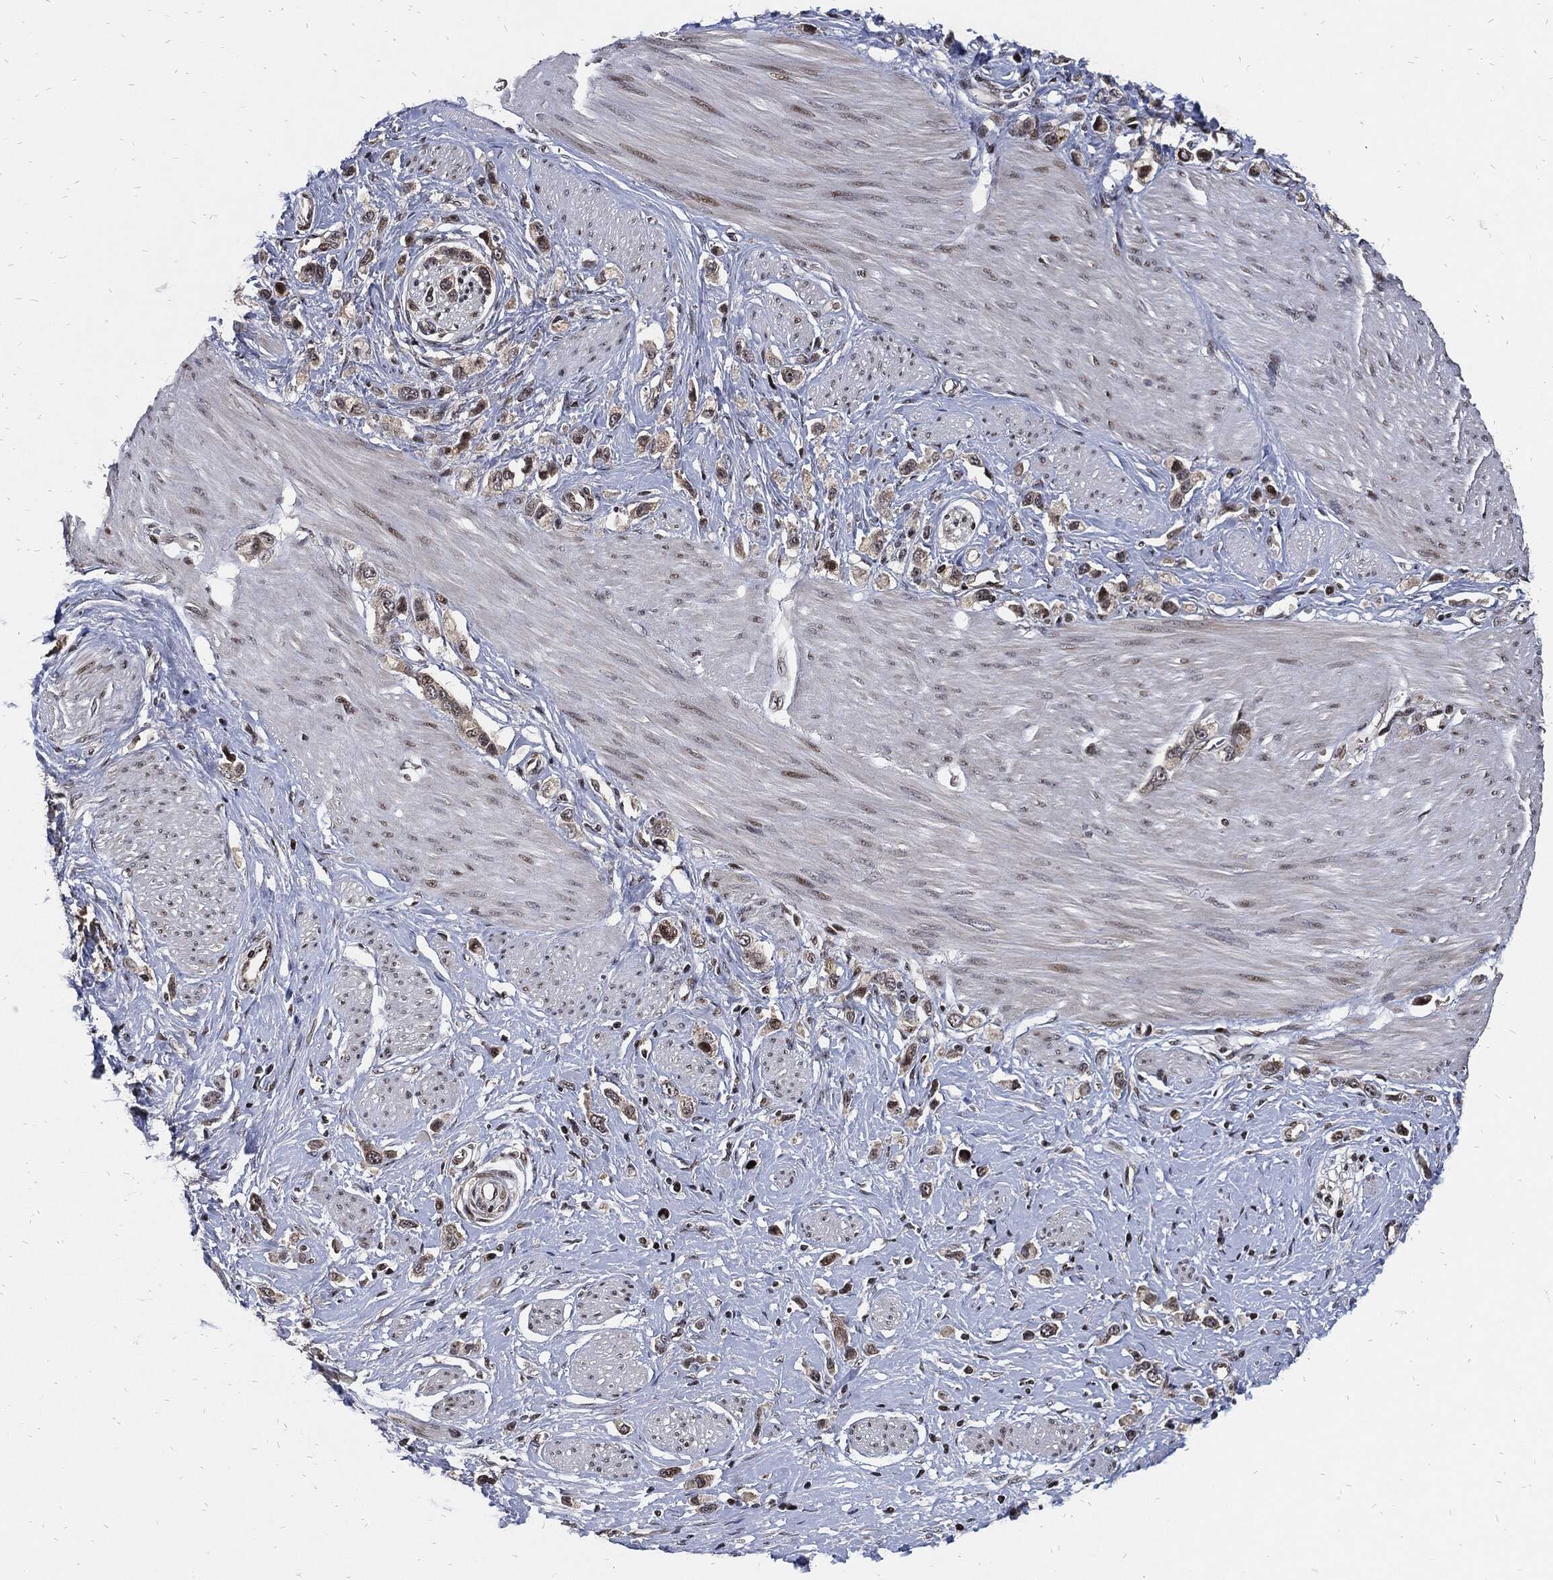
{"staining": {"intensity": "moderate", "quantity": "<25%", "location": "nuclear"}, "tissue": "stomach cancer", "cell_type": "Tumor cells", "image_type": "cancer", "snomed": [{"axis": "morphology", "description": "Normal tissue, NOS"}, {"axis": "morphology", "description": "Adenocarcinoma, NOS"}, {"axis": "morphology", "description": "Adenocarcinoma, High grade"}, {"axis": "topography", "description": "Stomach, upper"}, {"axis": "topography", "description": "Stomach"}], "caption": "Immunohistochemical staining of human adenocarcinoma (high-grade) (stomach) shows low levels of moderate nuclear protein expression in approximately <25% of tumor cells.", "gene": "ZNF775", "patient": {"sex": "female", "age": 65}}